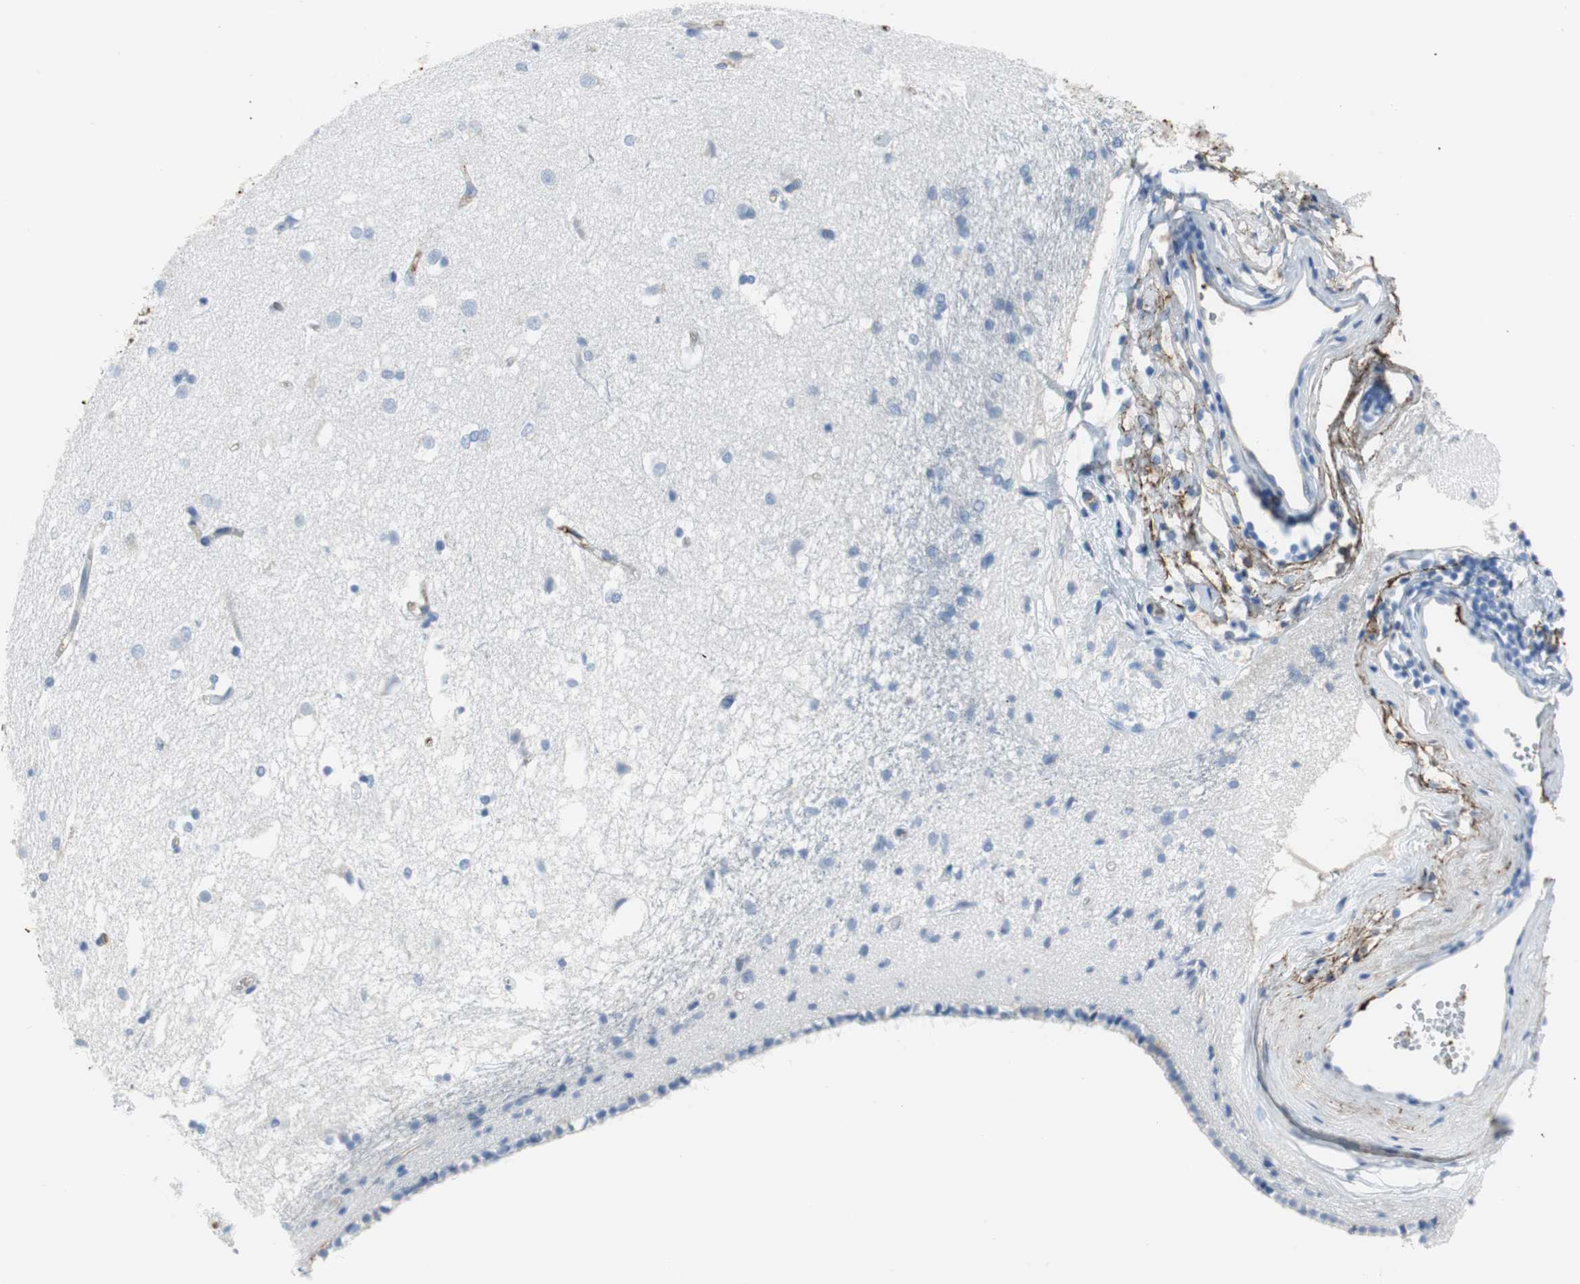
{"staining": {"intensity": "negative", "quantity": "none", "location": "none"}, "tissue": "caudate", "cell_type": "Glial cells", "image_type": "normal", "snomed": [{"axis": "morphology", "description": "Normal tissue, NOS"}, {"axis": "topography", "description": "Lateral ventricle wall"}], "caption": "A high-resolution micrograph shows IHC staining of benign caudate, which demonstrates no significant staining in glial cells. The staining was performed using DAB (3,3'-diaminobenzidine) to visualize the protein expression in brown, while the nuclei were stained in blue with hematoxylin (Magnification: 20x).", "gene": "APCS", "patient": {"sex": "female", "age": 19}}